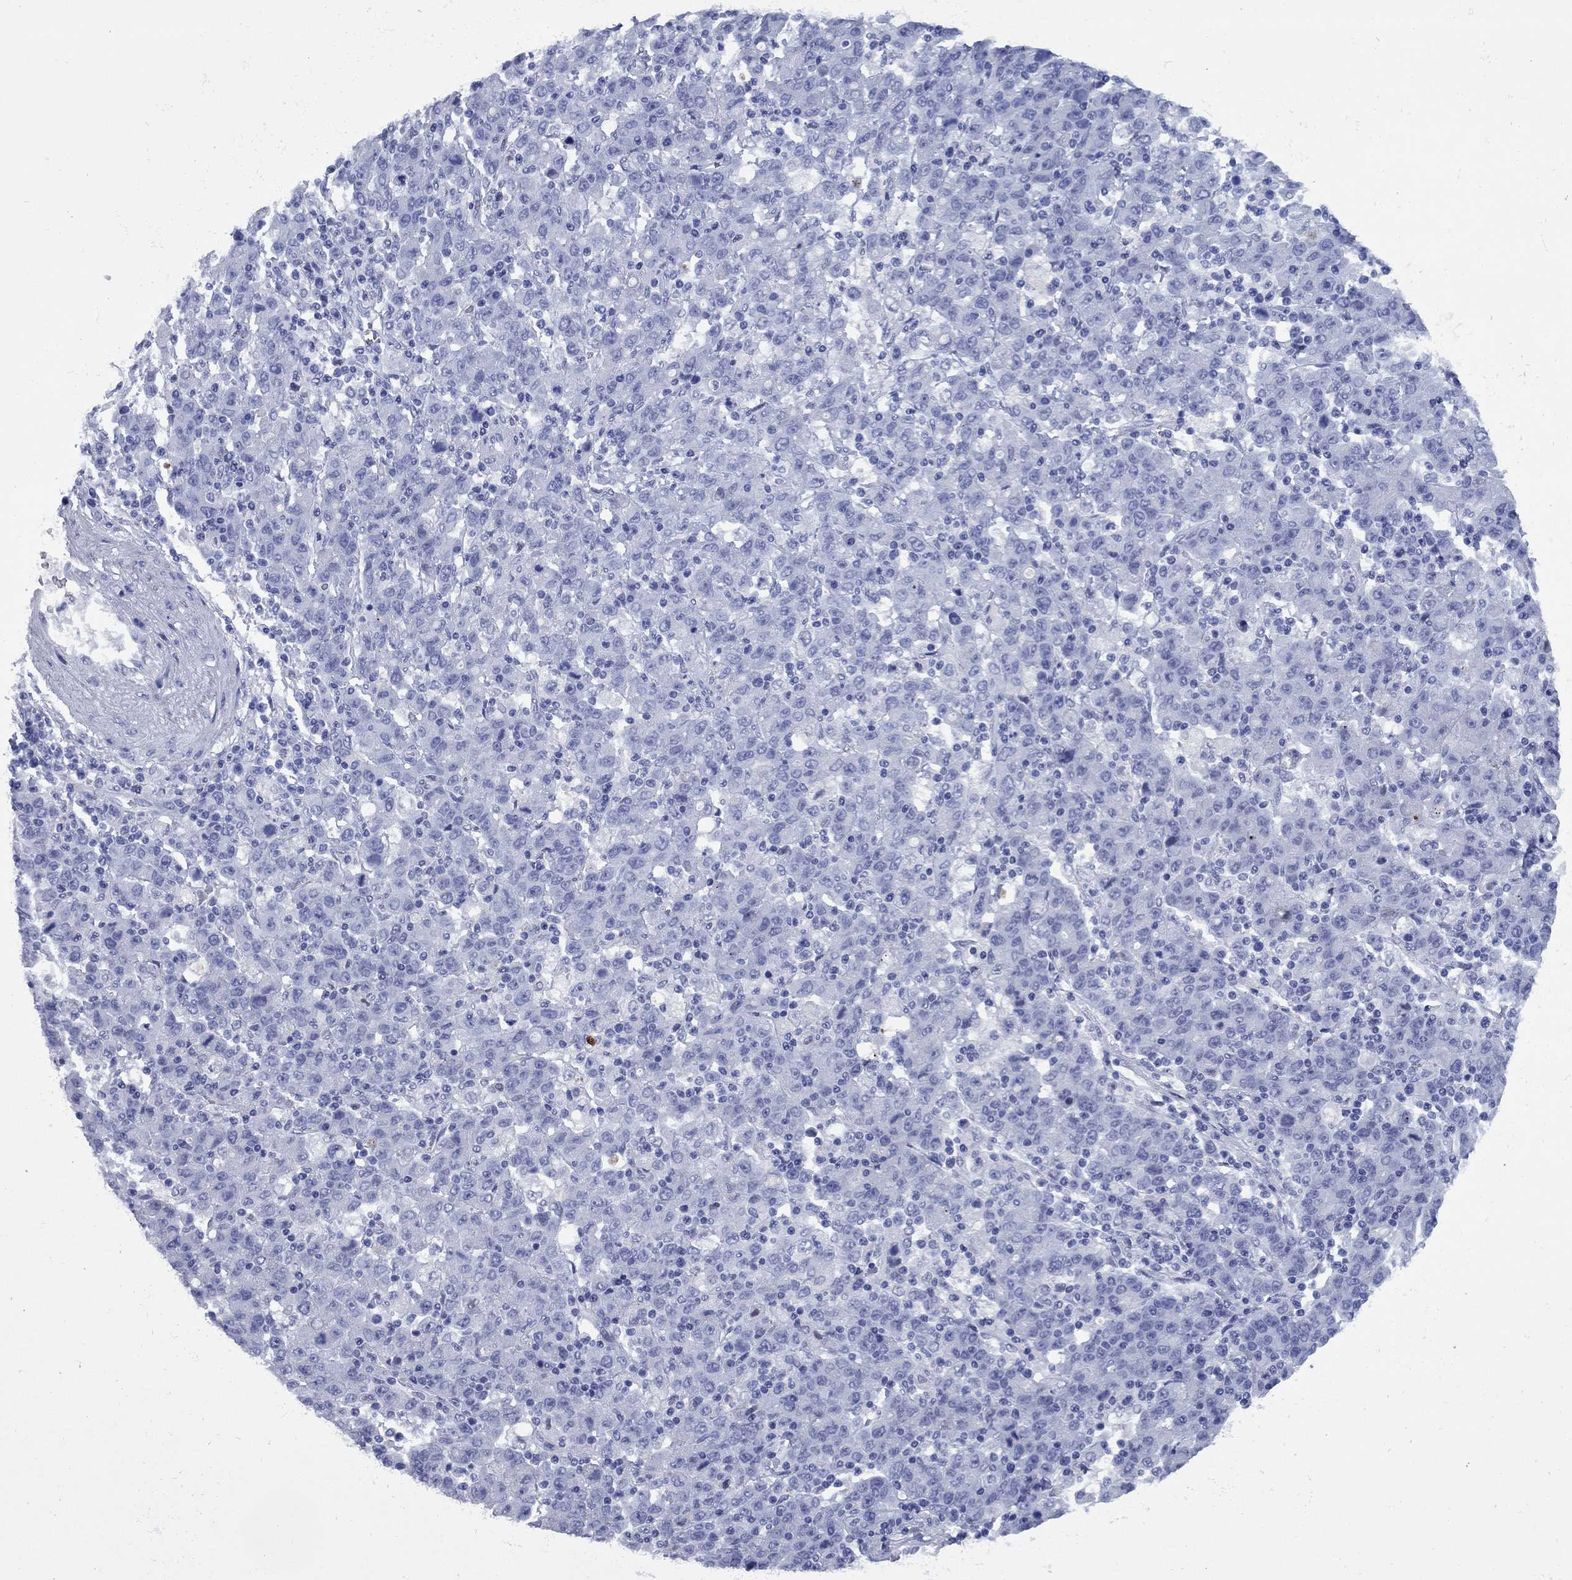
{"staining": {"intensity": "negative", "quantity": "none", "location": "none"}, "tissue": "stomach cancer", "cell_type": "Tumor cells", "image_type": "cancer", "snomed": [{"axis": "morphology", "description": "Adenocarcinoma, NOS"}, {"axis": "topography", "description": "Stomach, upper"}], "caption": "High power microscopy histopathology image of an immunohistochemistry (IHC) histopathology image of adenocarcinoma (stomach), revealing no significant staining in tumor cells.", "gene": "CCNA1", "patient": {"sex": "male", "age": 69}}